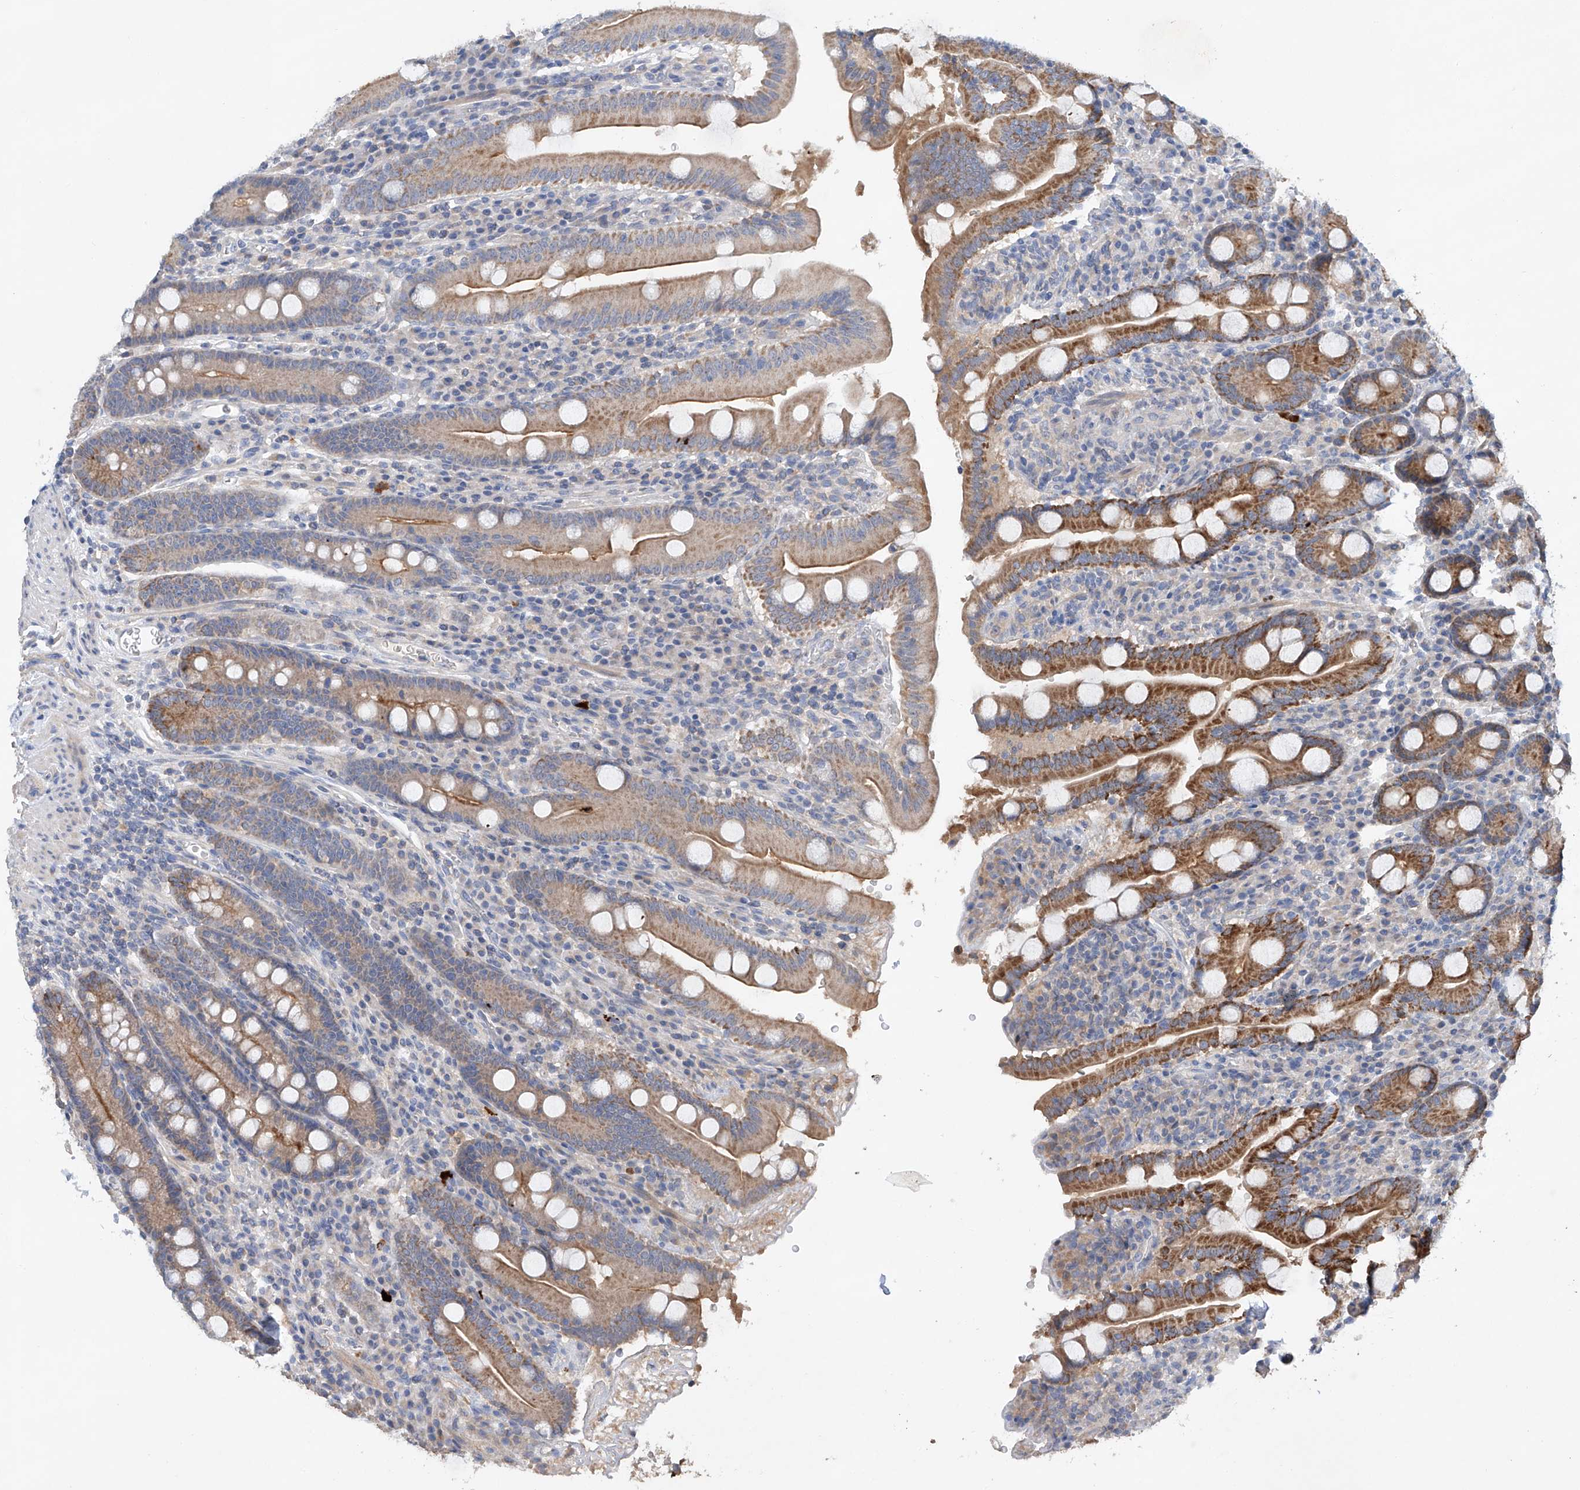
{"staining": {"intensity": "strong", "quantity": "25%-75%", "location": "cytoplasmic/membranous"}, "tissue": "duodenum", "cell_type": "Glandular cells", "image_type": "normal", "snomed": [{"axis": "morphology", "description": "Normal tissue, NOS"}, {"axis": "topography", "description": "Duodenum"}], "caption": "A brown stain shows strong cytoplasmic/membranous expression of a protein in glandular cells of normal duodenum.", "gene": "GPC4", "patient": {"sex": "male", "age": 35}}